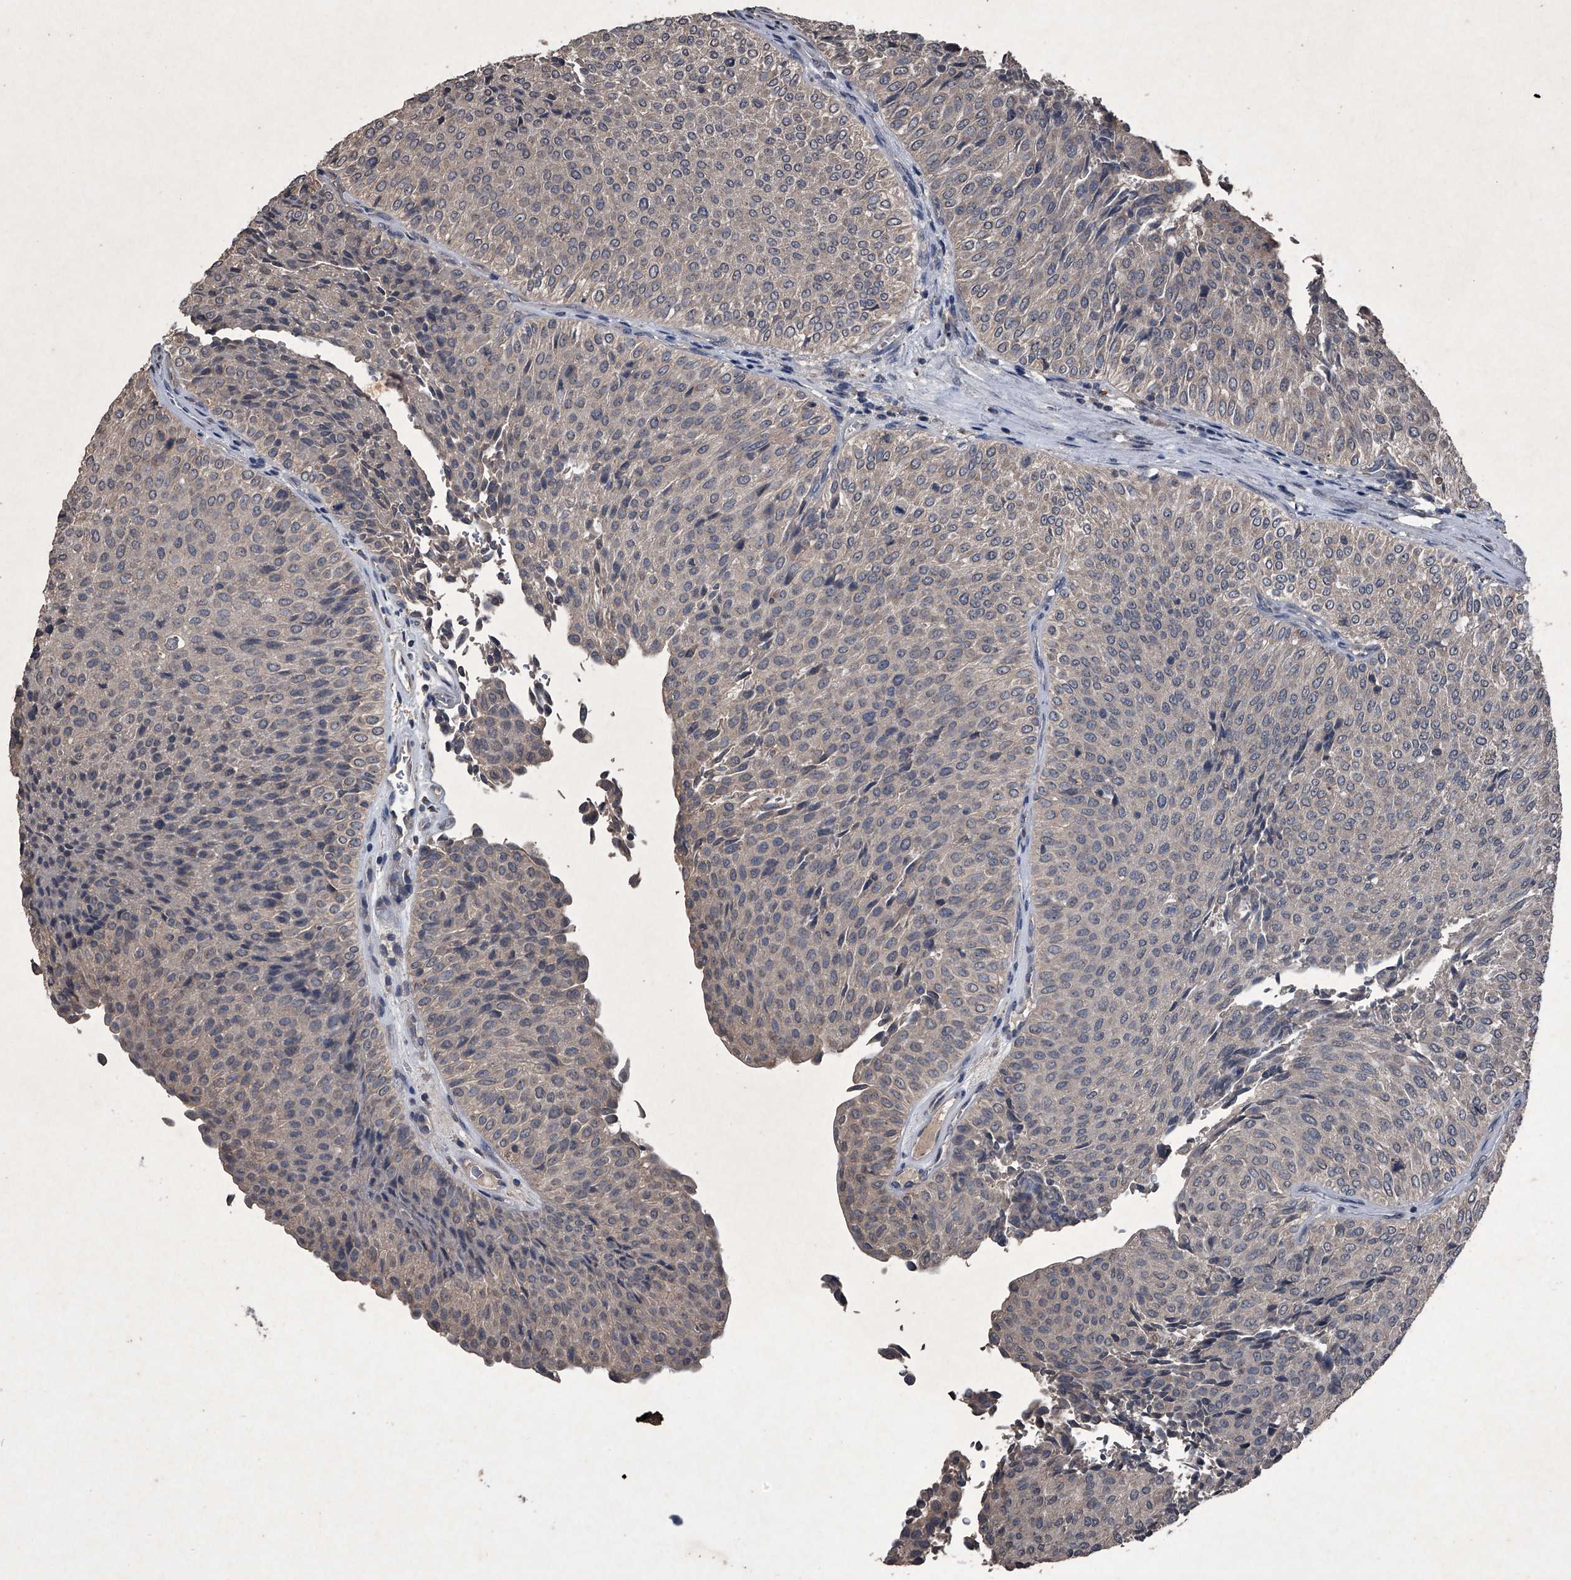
{"staining": {"intensity": "negative", "quantity": "none", "location": "none"}, "tissue": "urothelial cancer", "cell_type": "Tumor cells", "image_type": "cancer", "snomed": [{"axis": "morphology", "description": "Urothelial carcinoma, Low grade"}, {"axis": "topography", "description": "Urinary bladder"}], "caption": "This is an IHC micrograph of urothelial carcinoma (low-grade). There is no staining in tumor cells.", "gene": "MAPKAP1", "patient": {"sex": "male", "age": 78}}